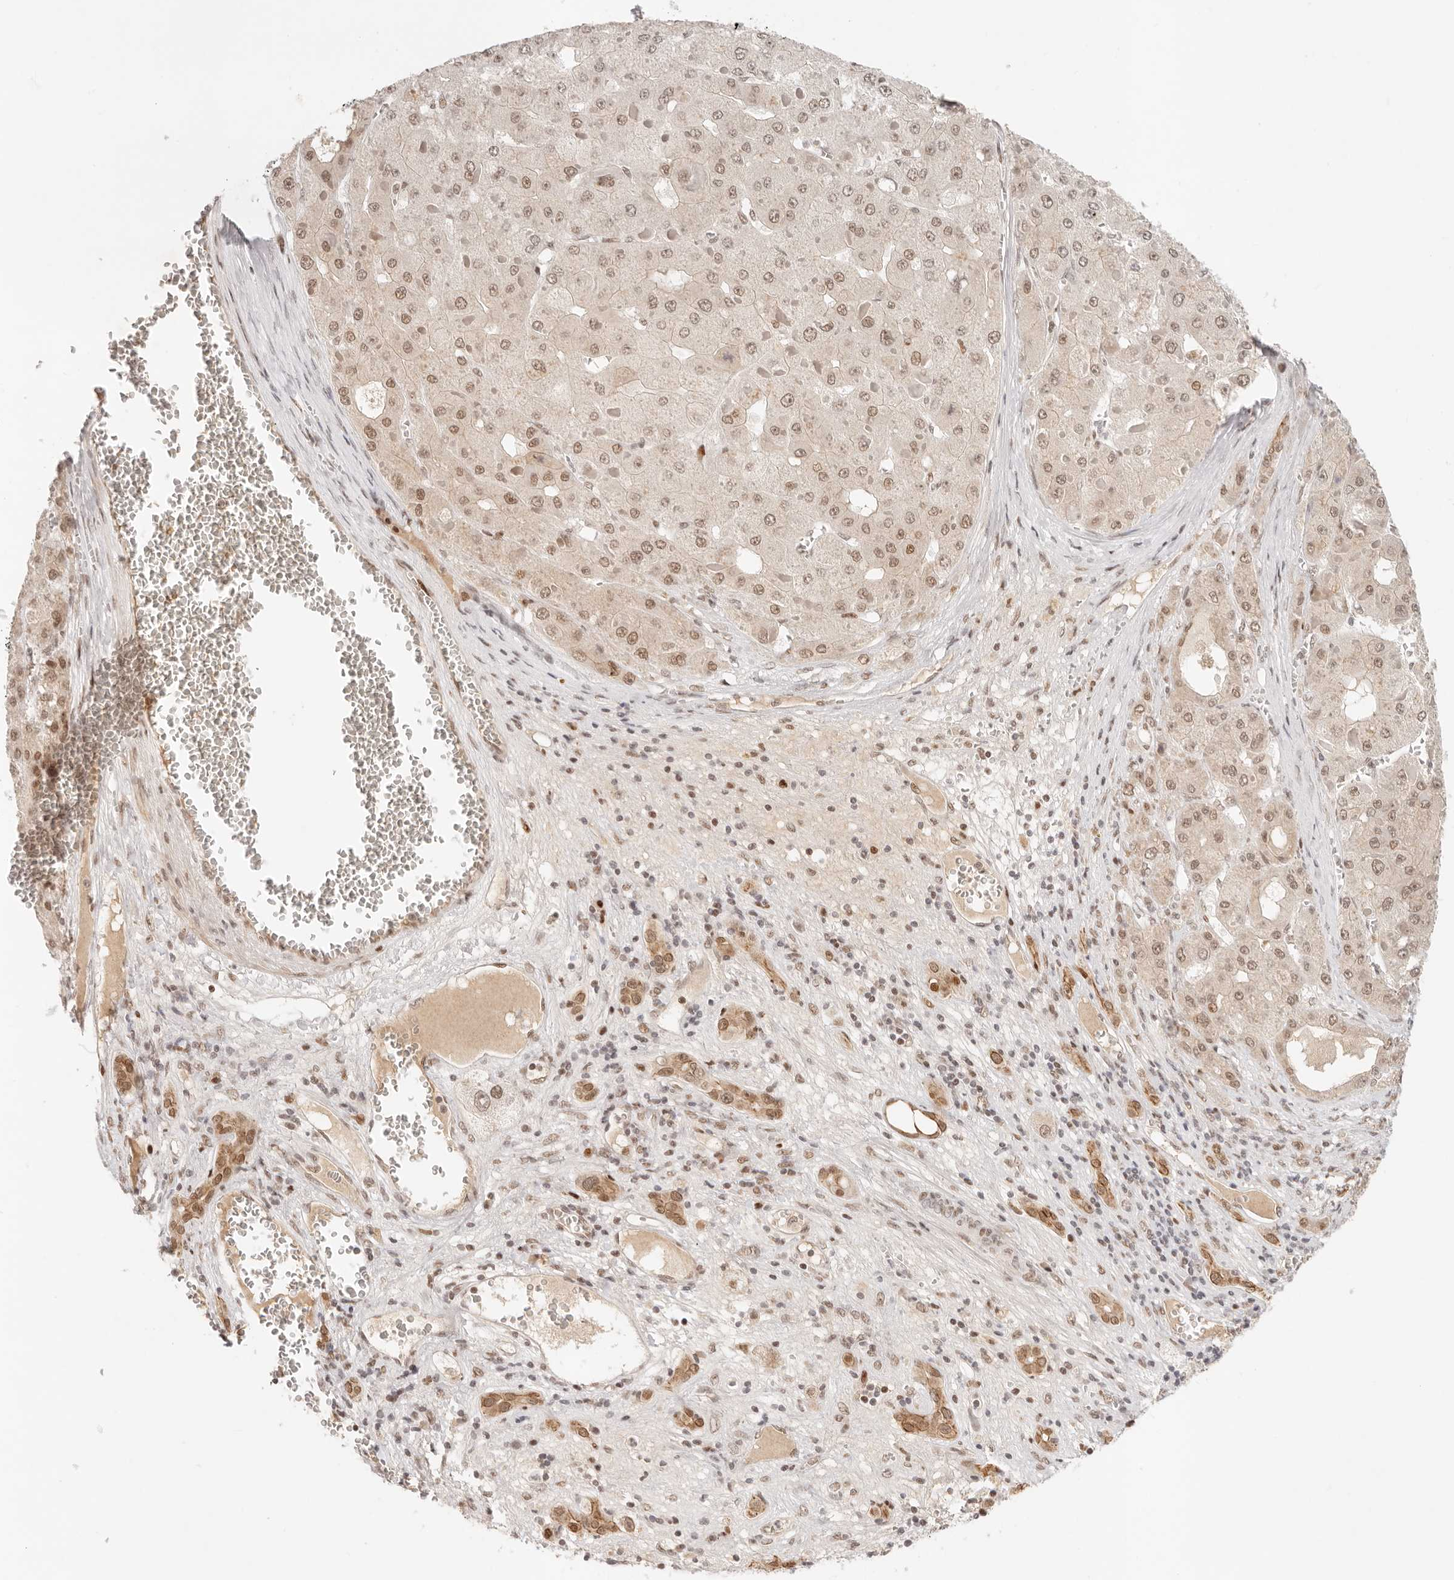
{"staining": {"intensity": "moderate", "quantity": ">75%", "location": "nuclear"}, "tissue": "liver cancer", "cell_type": "Tumor cells", "image_type": "cancer", "snomed": [{"axis": "morphology", "description": "Carcinoma, Hepatocellular, NOS"}, {"axis": "topography", "description": "Liver"}], "caption": "This is an image of immunohistochemistry (IHC) staining of hepatocellular carcinoma (liver), which shows moderate positivity in the nuclear of tumor cells.", "gene": "HOXC5", "patient": {"sex": "female", "age": 73}}